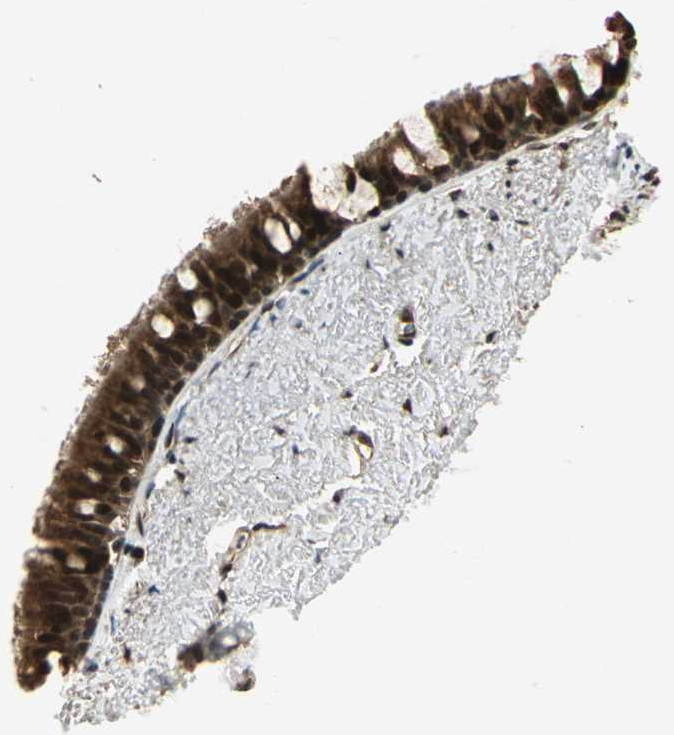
{"staining": {"intensity": "strong", "quantity": ">75%", "location": "cytoplasmic/membranous,nuclear"}, "tissue": "bronchus", "cell_type": "Respiratory epithelial cells", "image_type": "normal", "snomed": [{"axis": "morphology", "description": "Normal tissue, NOS"}, {"axis": "topography", "description": "Bronchus"}], "caption": "Immunohistochemistry (DAB) staining of unremarkable bronchus reveals strong cytoplasmic/membranous,nuclear protein expression in approximately >75% of respiratory epithelial cells. (IHC, brightfield microscopy, high magnification).", "gene": "PSMC3", "patient": {"sex": "female", "age": 73}}